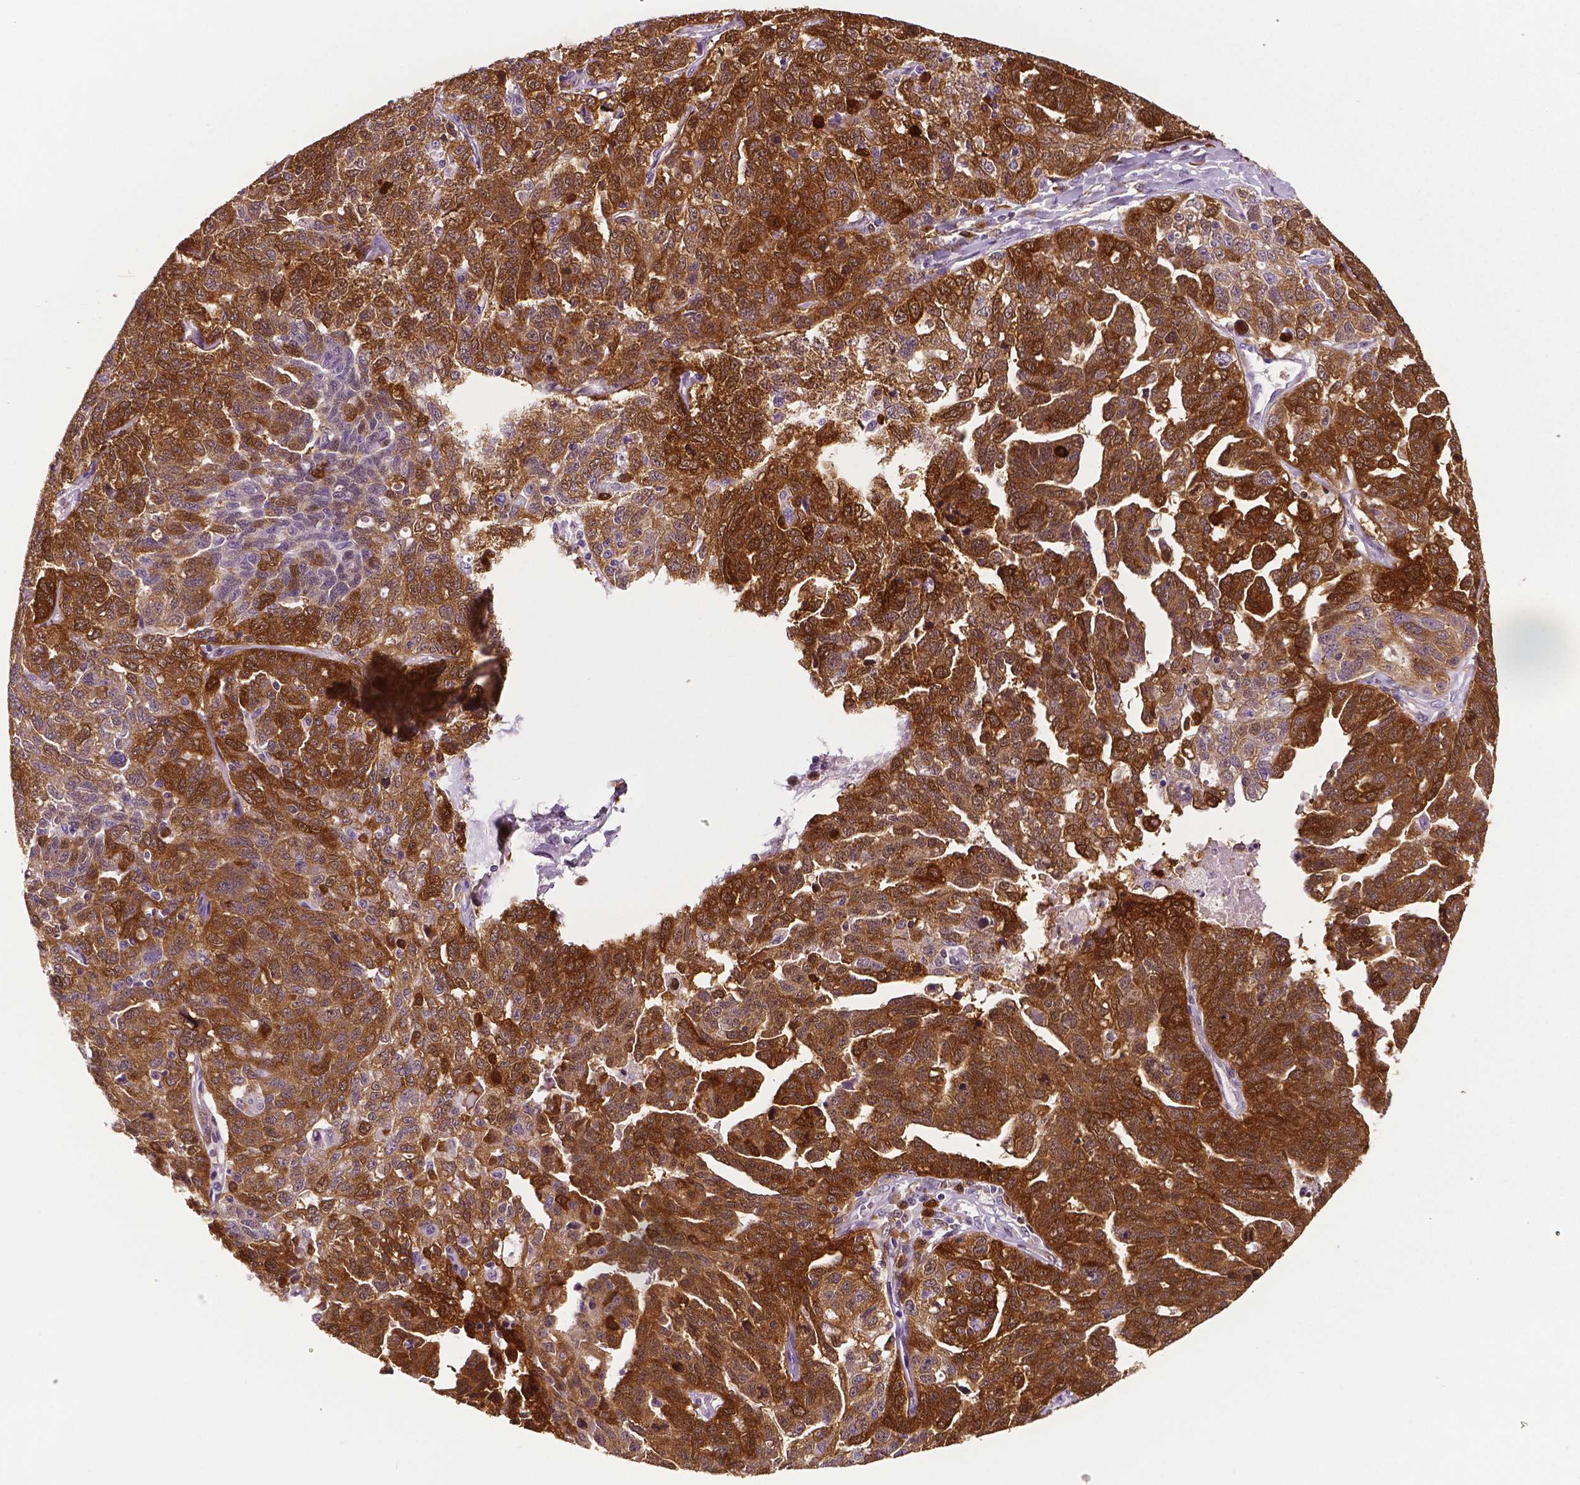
{"staining": {"intensity": "strong", "quantity": ">75%", "location": "cytoplasmic/membranous"}, "tissue": "ovarian cancer", "cell_type": "Tumor cells", "image_type": "cancer", "snomed": [{"axis": "morphology", "description": "Cystadenocarcinoma, serous, NOS"}, {"axis": "topography", "description": "Ovary"}], "caption": "Immunohistochemistry staining of ovarian cancer, which exhibits high levels of strong cytoplasmic/membranous staining in approximately >75% of tumor cells indicating strong cytoplasmic/membranous protein staining. The staining was performed using DAB (brown) for protein detection and nuclei were counterstained in hematoxylin (blue).", "gene": "PHGDH", "patient": {"sex": "female", "age": 71}}